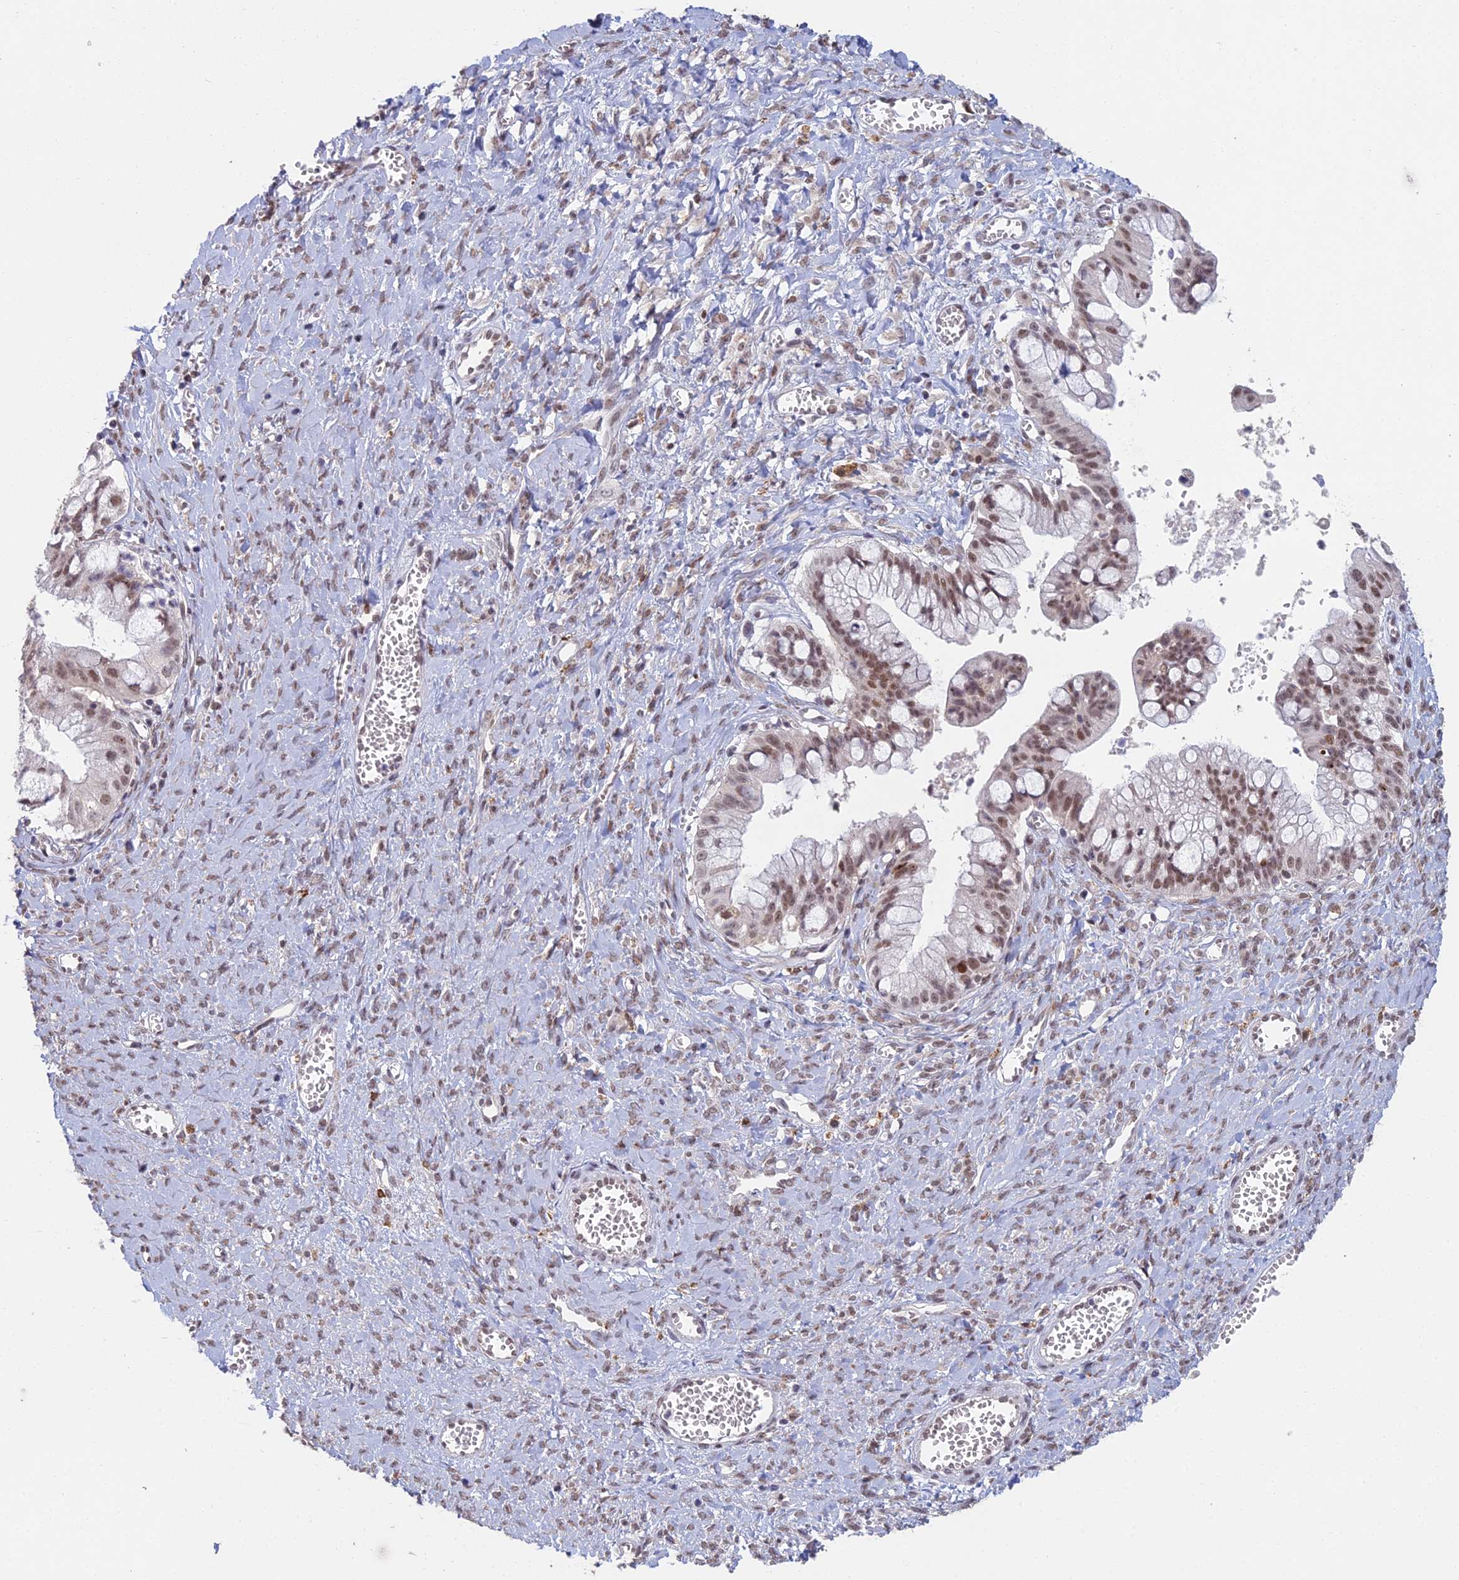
{"staining": {"intensity": "moderate", "quantity": ">75%", "location": "nuclear"}, "tissue": "ovarian cancer", "cell_type": "Tumor cells", "image_type": "cancer", "snomed": [{"axis": "morphology", "description": "Cystadenocarcinoma, mucinous, NOS"}, {"axis": "topography", "description": "Ovary"}], "caption": "This image reveals immunohistochemistry (IHC) staining of human mucinous cystadenocarcinoma (ovarian), with medium moderate nuclear positivity in approximately >75% of tumor cells.", "gene": "ABHD17A", "patient": {"sex": "female", "age": 70}}